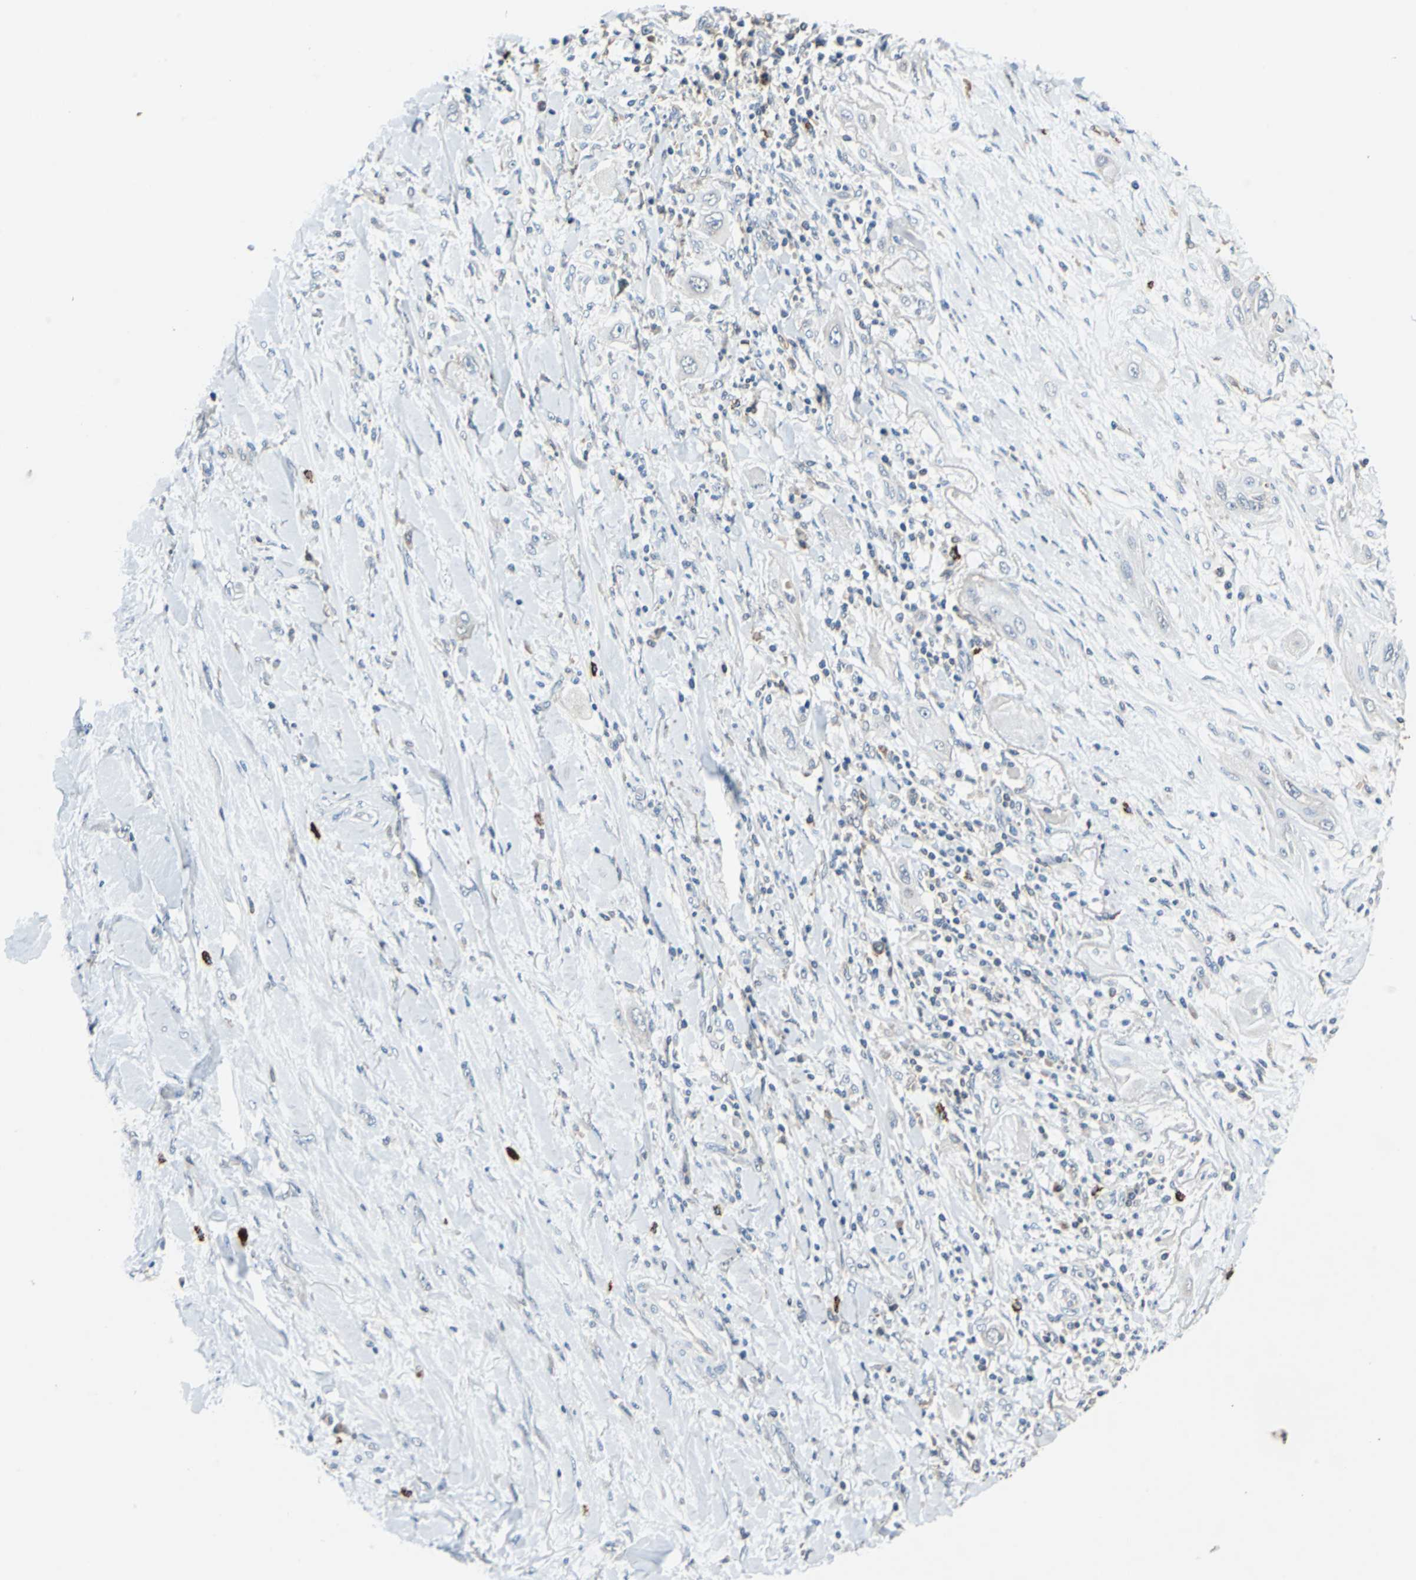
{"staining": {"intensity": "negative", "quantity": "none", "location": "none"}, "tissue": "lung cancer", "cell_type": "Tumor cells", "image_type": "cancer", "snomed": [{"axis": "morphology", "description": "Squamous cell carcinoma, NOS"}, {"axis": "topography", "description": "Lung"}], "caption": "IHC histopathology image of lung cancer stained for a protein (brown), which exhibits no staining in tumor cells.", "gene": "SLC19A2", "patient": {"sex": "female", "age": 47}}